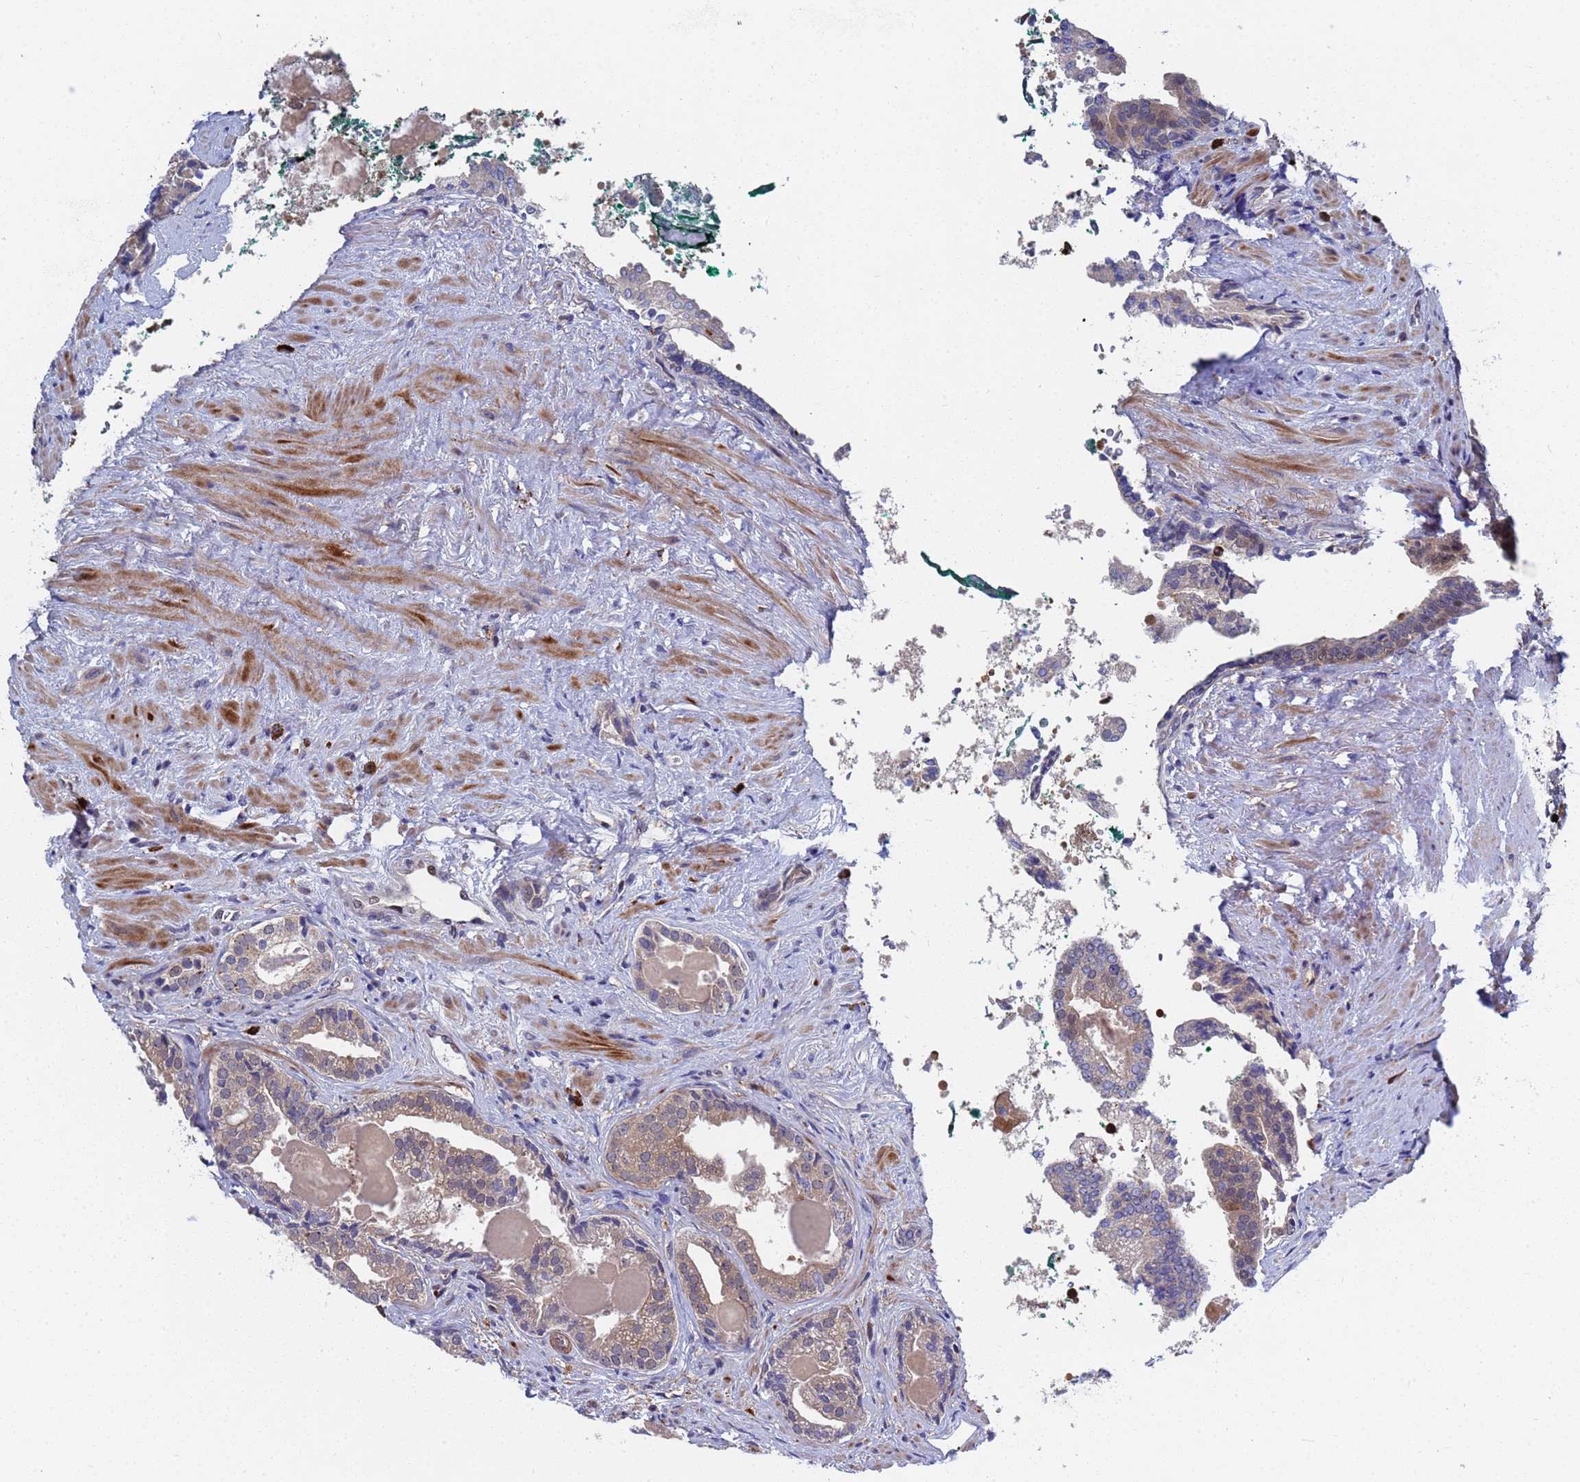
{"staining": {"intensity": "negative", "quantity": "none", "location": "none"}, "tissue": "prostate cancer", "cell_type": "Tumor cells", "image_type": "cancer", "snomed": [{"axis": "morphology", "description": "Adenocarcinoma, High grade"}, {"axis": "topography", "description": "Prostate"}], "caption": "This is a photomicrograph of immunohistochemistry (IHC) staining of prostate cancer, which shows no staining in tumor cells. (DAB IHC, high magnification).", "gene": "TMBIM6", "patient": {"sex": "male", "age": 60}}